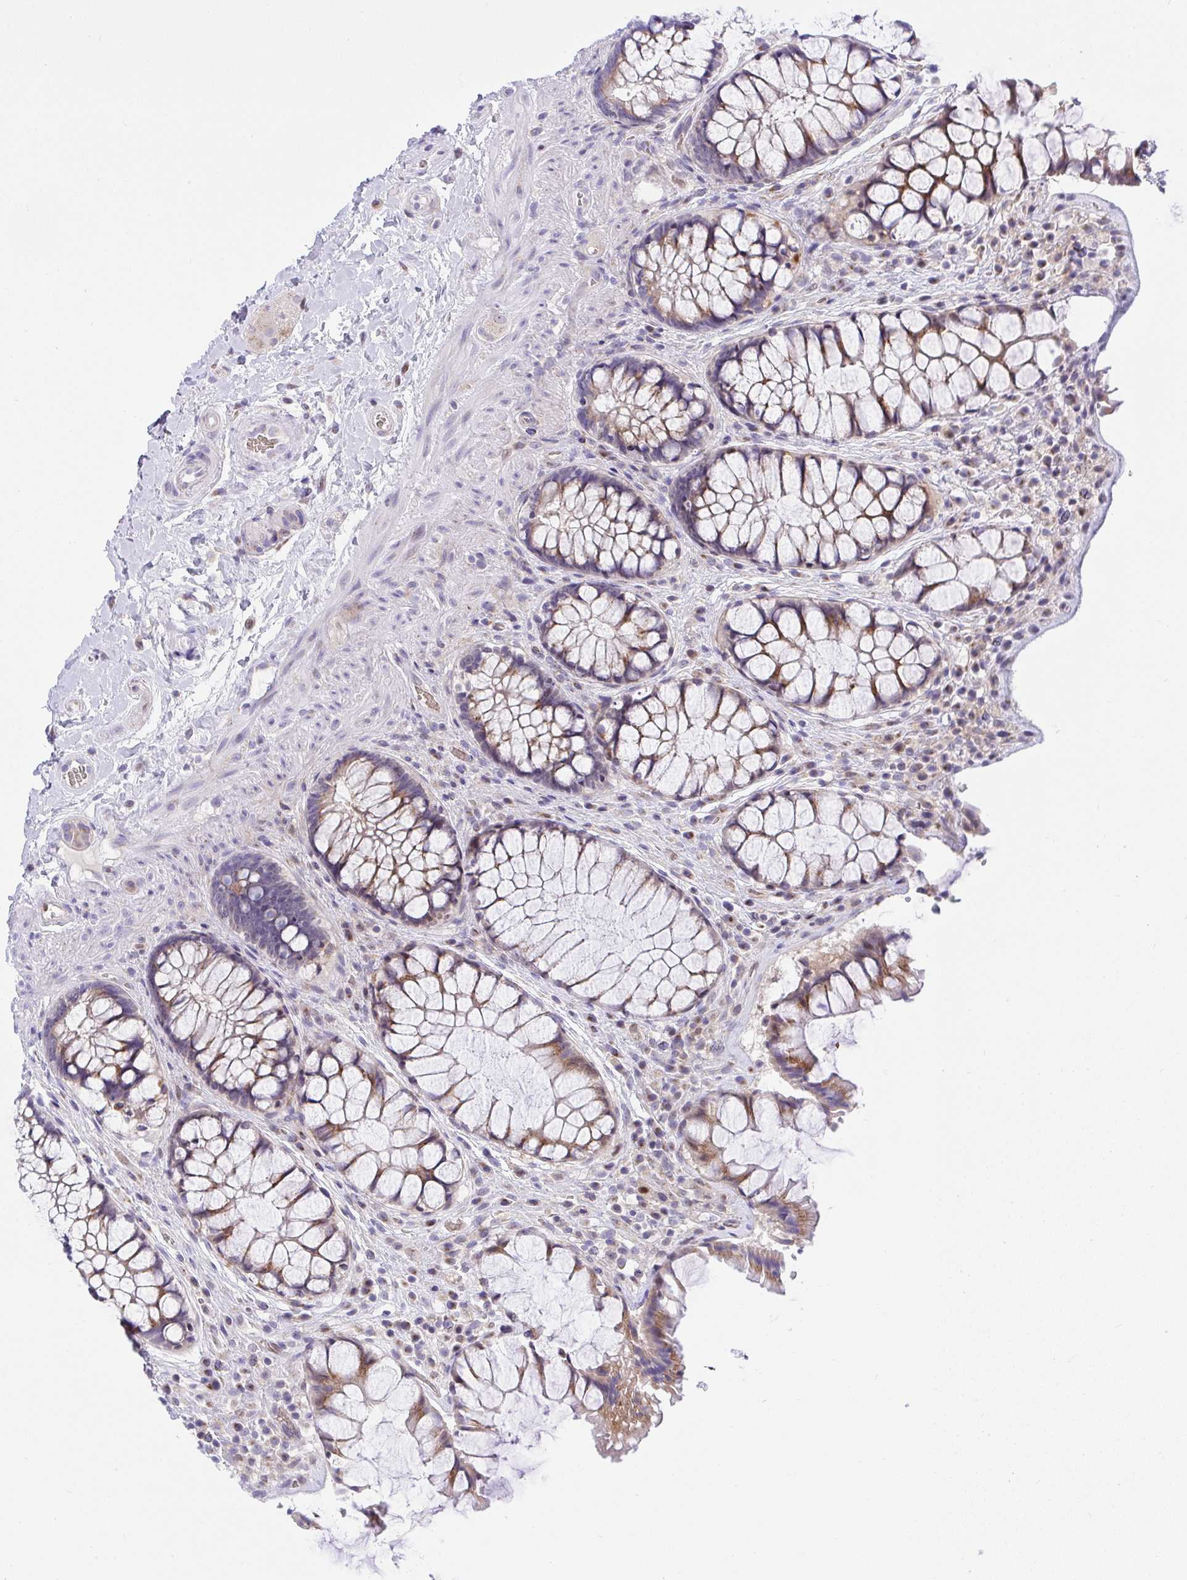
{"staining": {"intensity": "moderate", "quantity": ">75%", "location": "cytoplasmic/membranous"}, "tissue": "rectum", "cell_type": "Glandular cells", "image_type": "normal", "snomed": [{"axis": "morphology", "description": "Normal tissue, NOS"}, {"axis": "topography", "description": "Rectum"}], "caption": "This photomicrograph reveals immunohistochemistry (IHC) staining of unremarkable rectum, with medium moderate cytoplasmic/membranous staining in about >75% of glandular cells.", "gene": "ZNF554", "patient": {"sex": "female", "age": 58}}